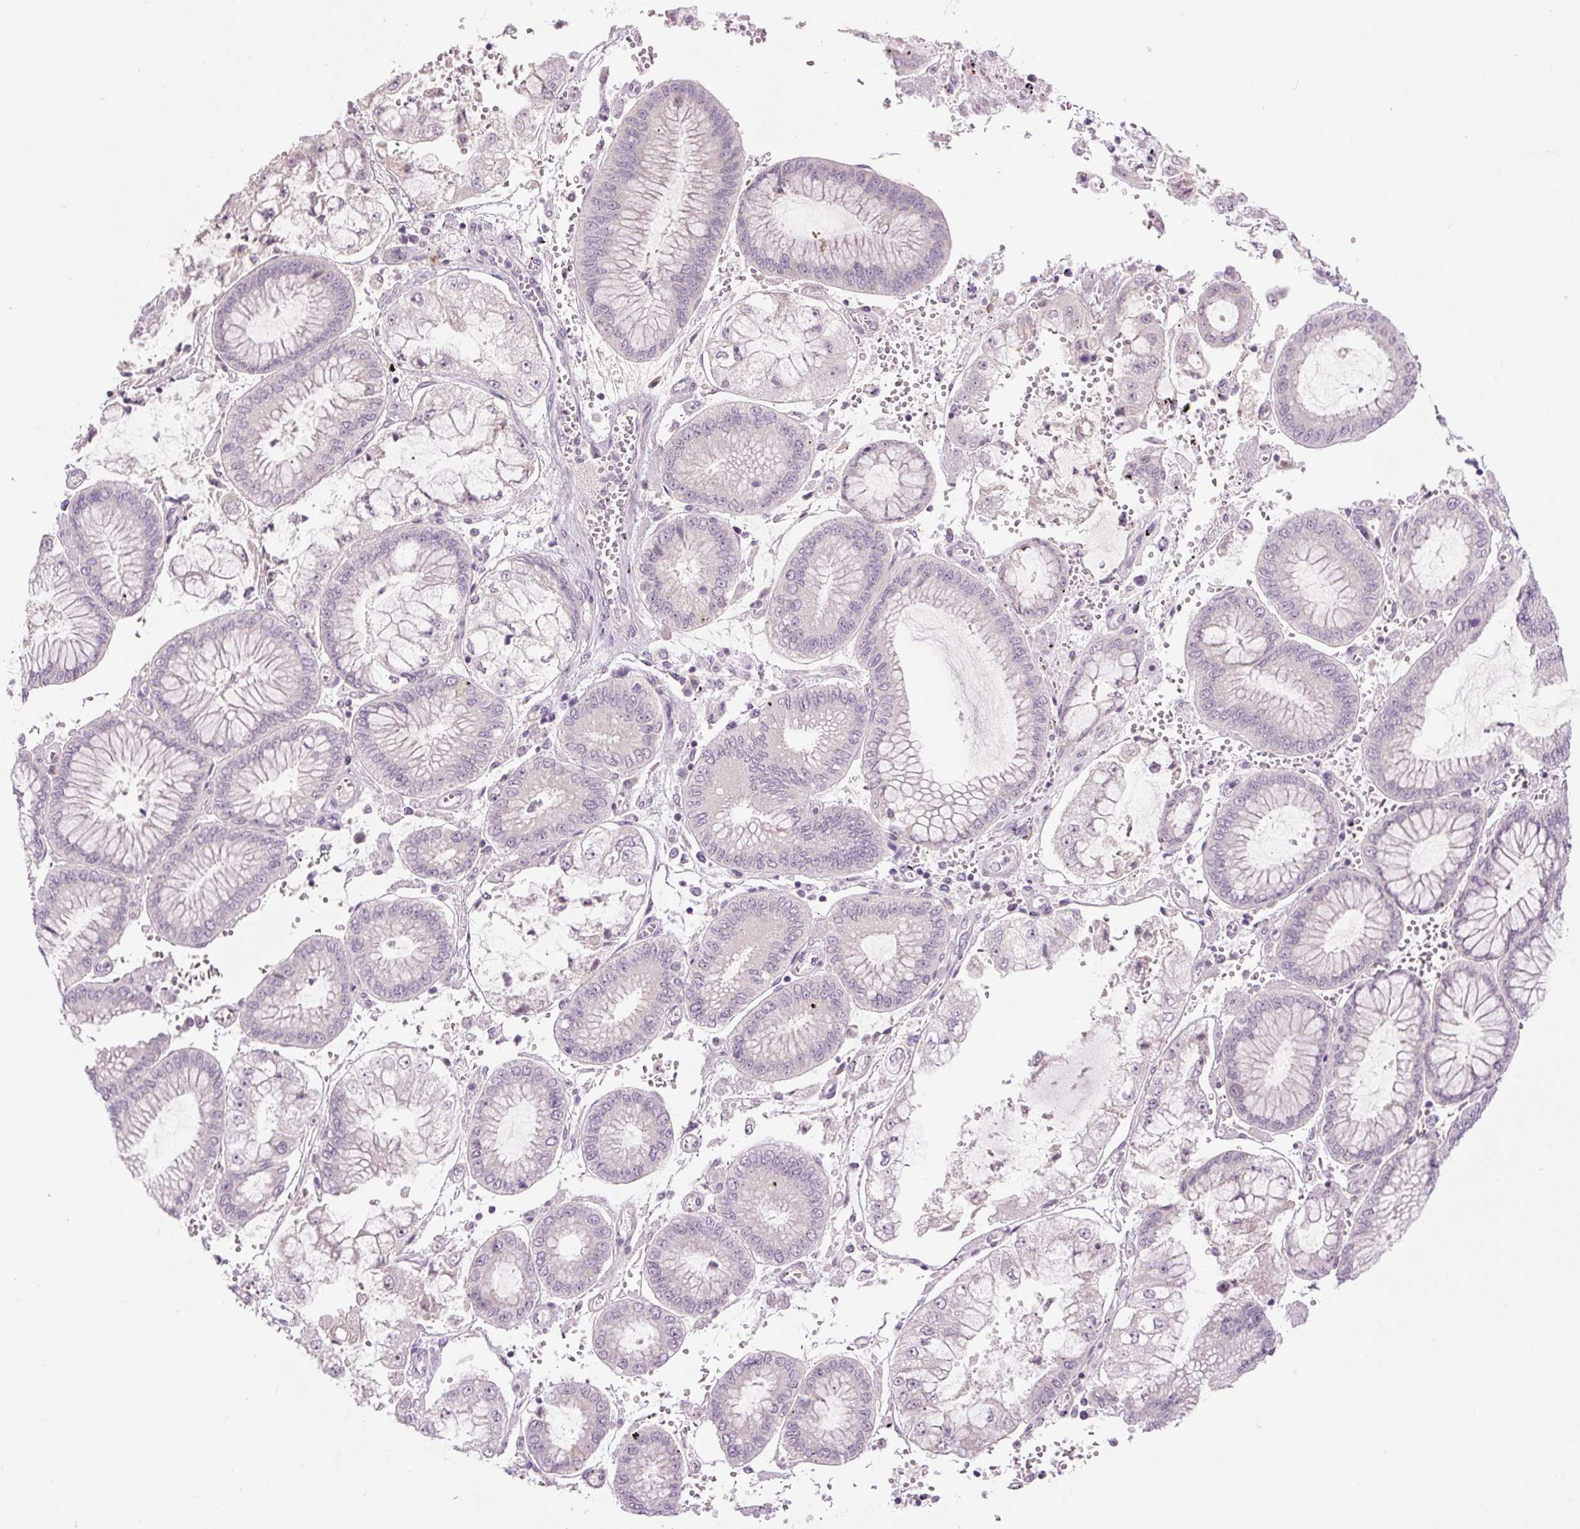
{"staining": {"intensity": "negative", "quantity": "none", "location": "none"}, "tissue": "stomach cancer", "cell_type": "Tumor cells", "image_type": "cancer", "snomed": [{"axis": "morphology", "description": "Adenocarcinoma, NOS"}, {"axis": "topography", "description": "Stomach"}], "caption": "The histopathology image demonstrates no staining of tumor cells in adenocarcinoma (stomach).", "gene": "FABP7", "patient": {"sex": "male", "age": 76}}